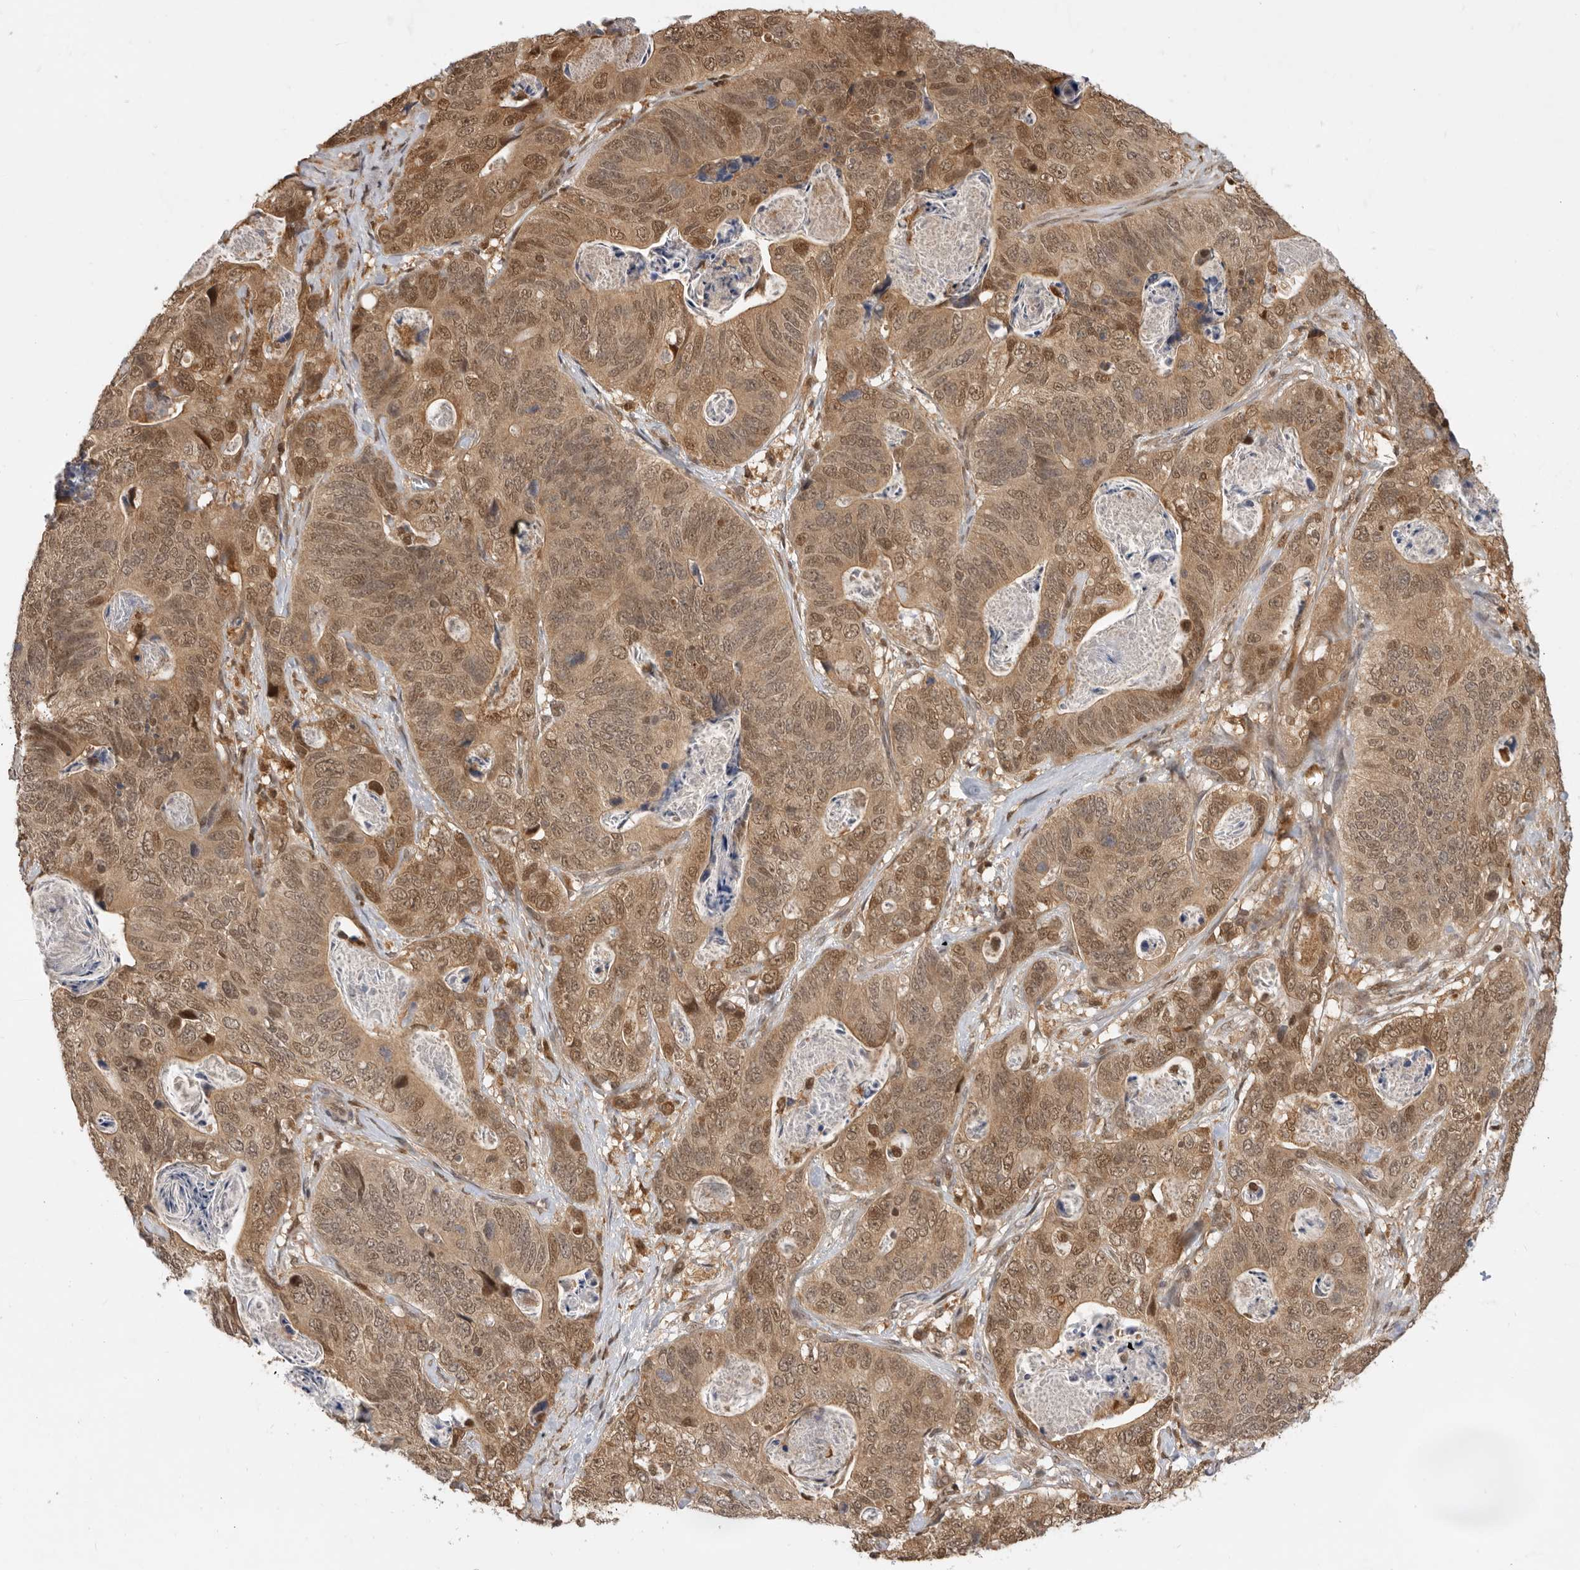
{"staining": {"intensity": "moderate", "quantity": ">75%", "location": "cytoplasmic/membranous,nuclear"}, "tissue": "stomach cancer", "cell_type": "Tumor cells", "image_type": "cancer", "snomed": [{"axis": "morphology", "description": "Normal tissue, NOS"}, {"axis": "morphology", "description": "Adenocarcinoma, NOS"}, {"axis": "topography", "description": "Stomach"}], "caption": "Protein expression analysis of adenocarcinoma (stomach) exhibits moderate cytoplasmic/membranous and nuclear staining in about >75% of tumor cells.", "gene": "ADPRS", "patient": {"sex": "female", "age": 89}}